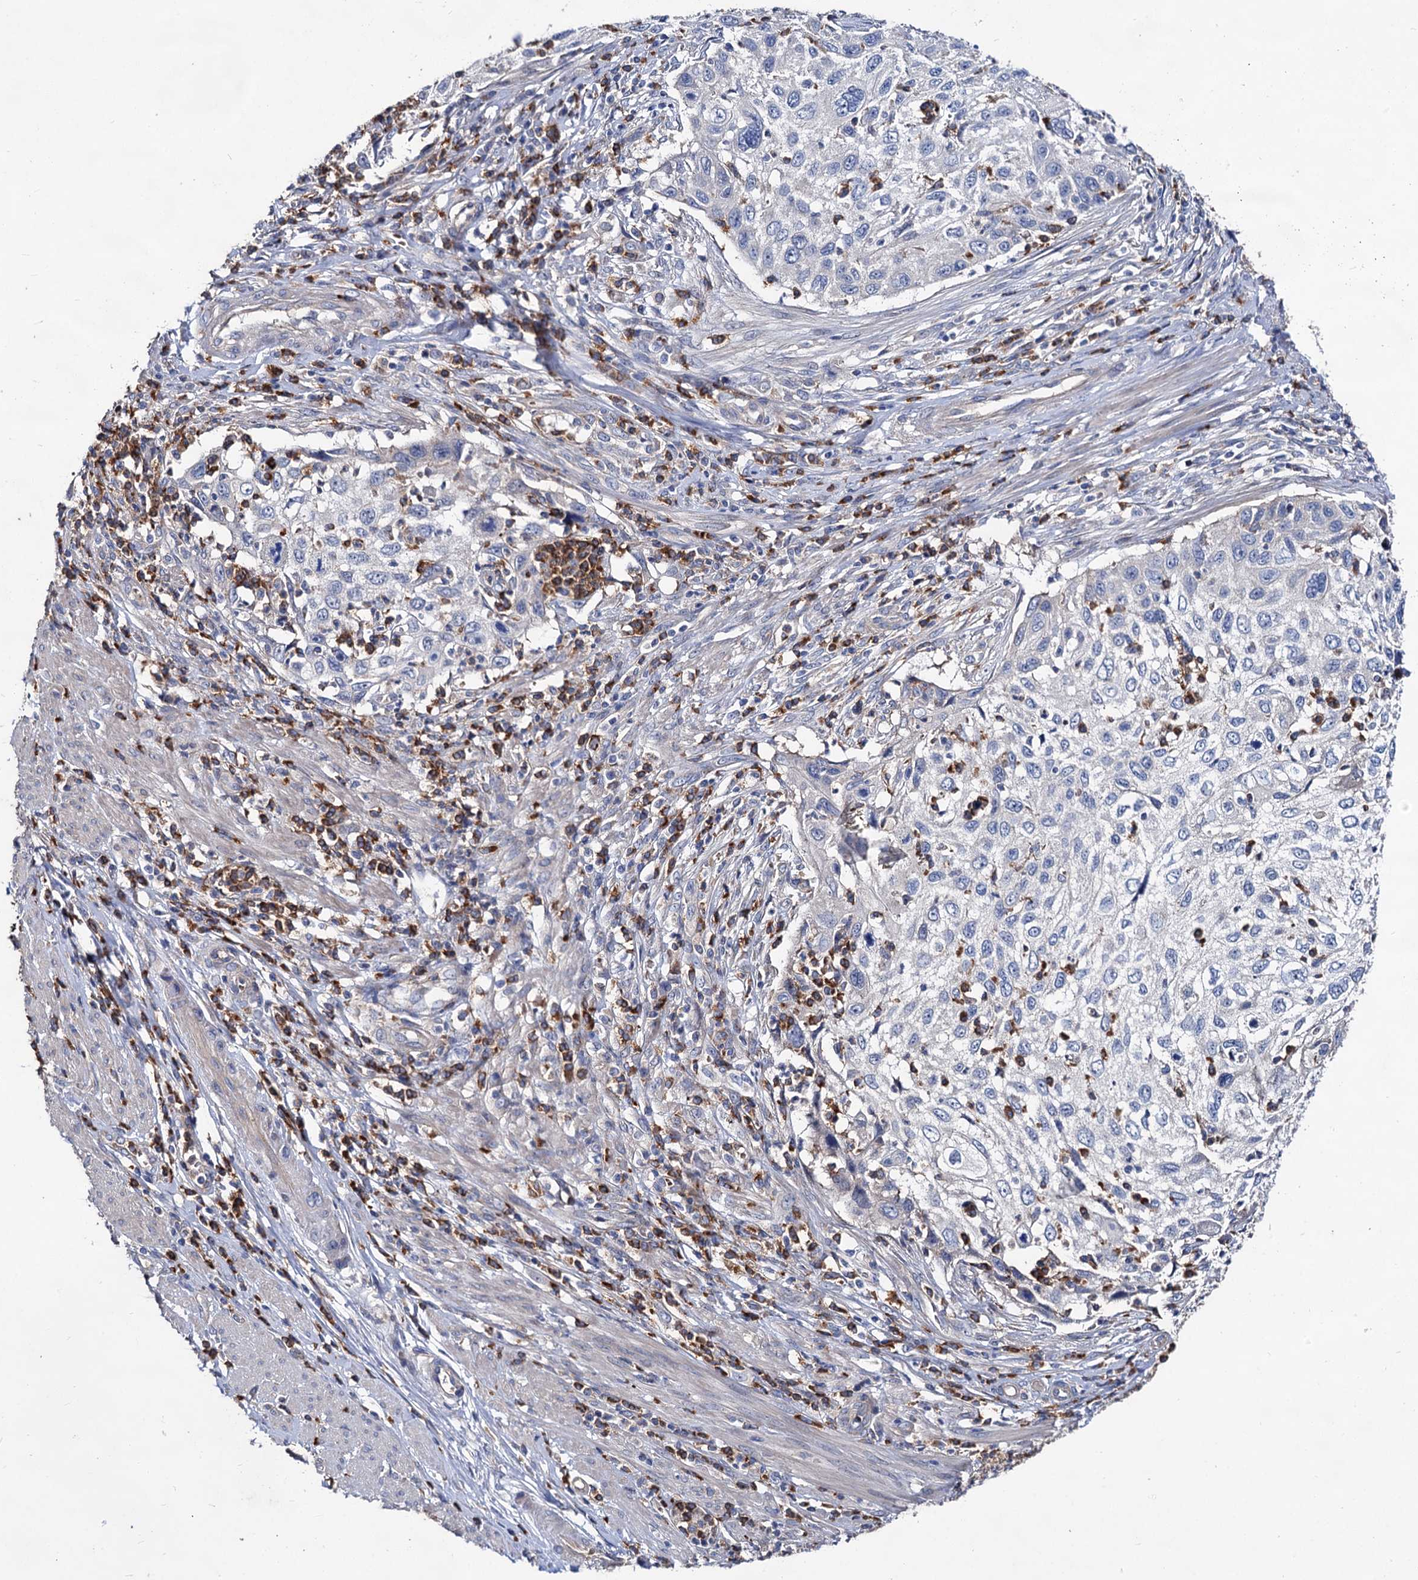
{"staining": {"intensity": "negative", "quantity": "none", "location": "none"}, "tissue": "cervical cancer", "cell_type": "Tumor cells", "image_type": "cancer", "snomed": [{"axis": "morphology", "description": "Squamous cell carcinoma, NOS"}, {"axis": "topography", "description": "Cervix"}], "caption": "High magnification brightfield microscopy of cervical cancer (squamous cell carcinoma) stained with DAB (3,3'-diaminobenzidine) (brown) and counterstained with hematoxylin (blue): tumor cells show no significant positivity.", "gene": "HVCN1", "patient": {"sex": "female", "age": 70}}